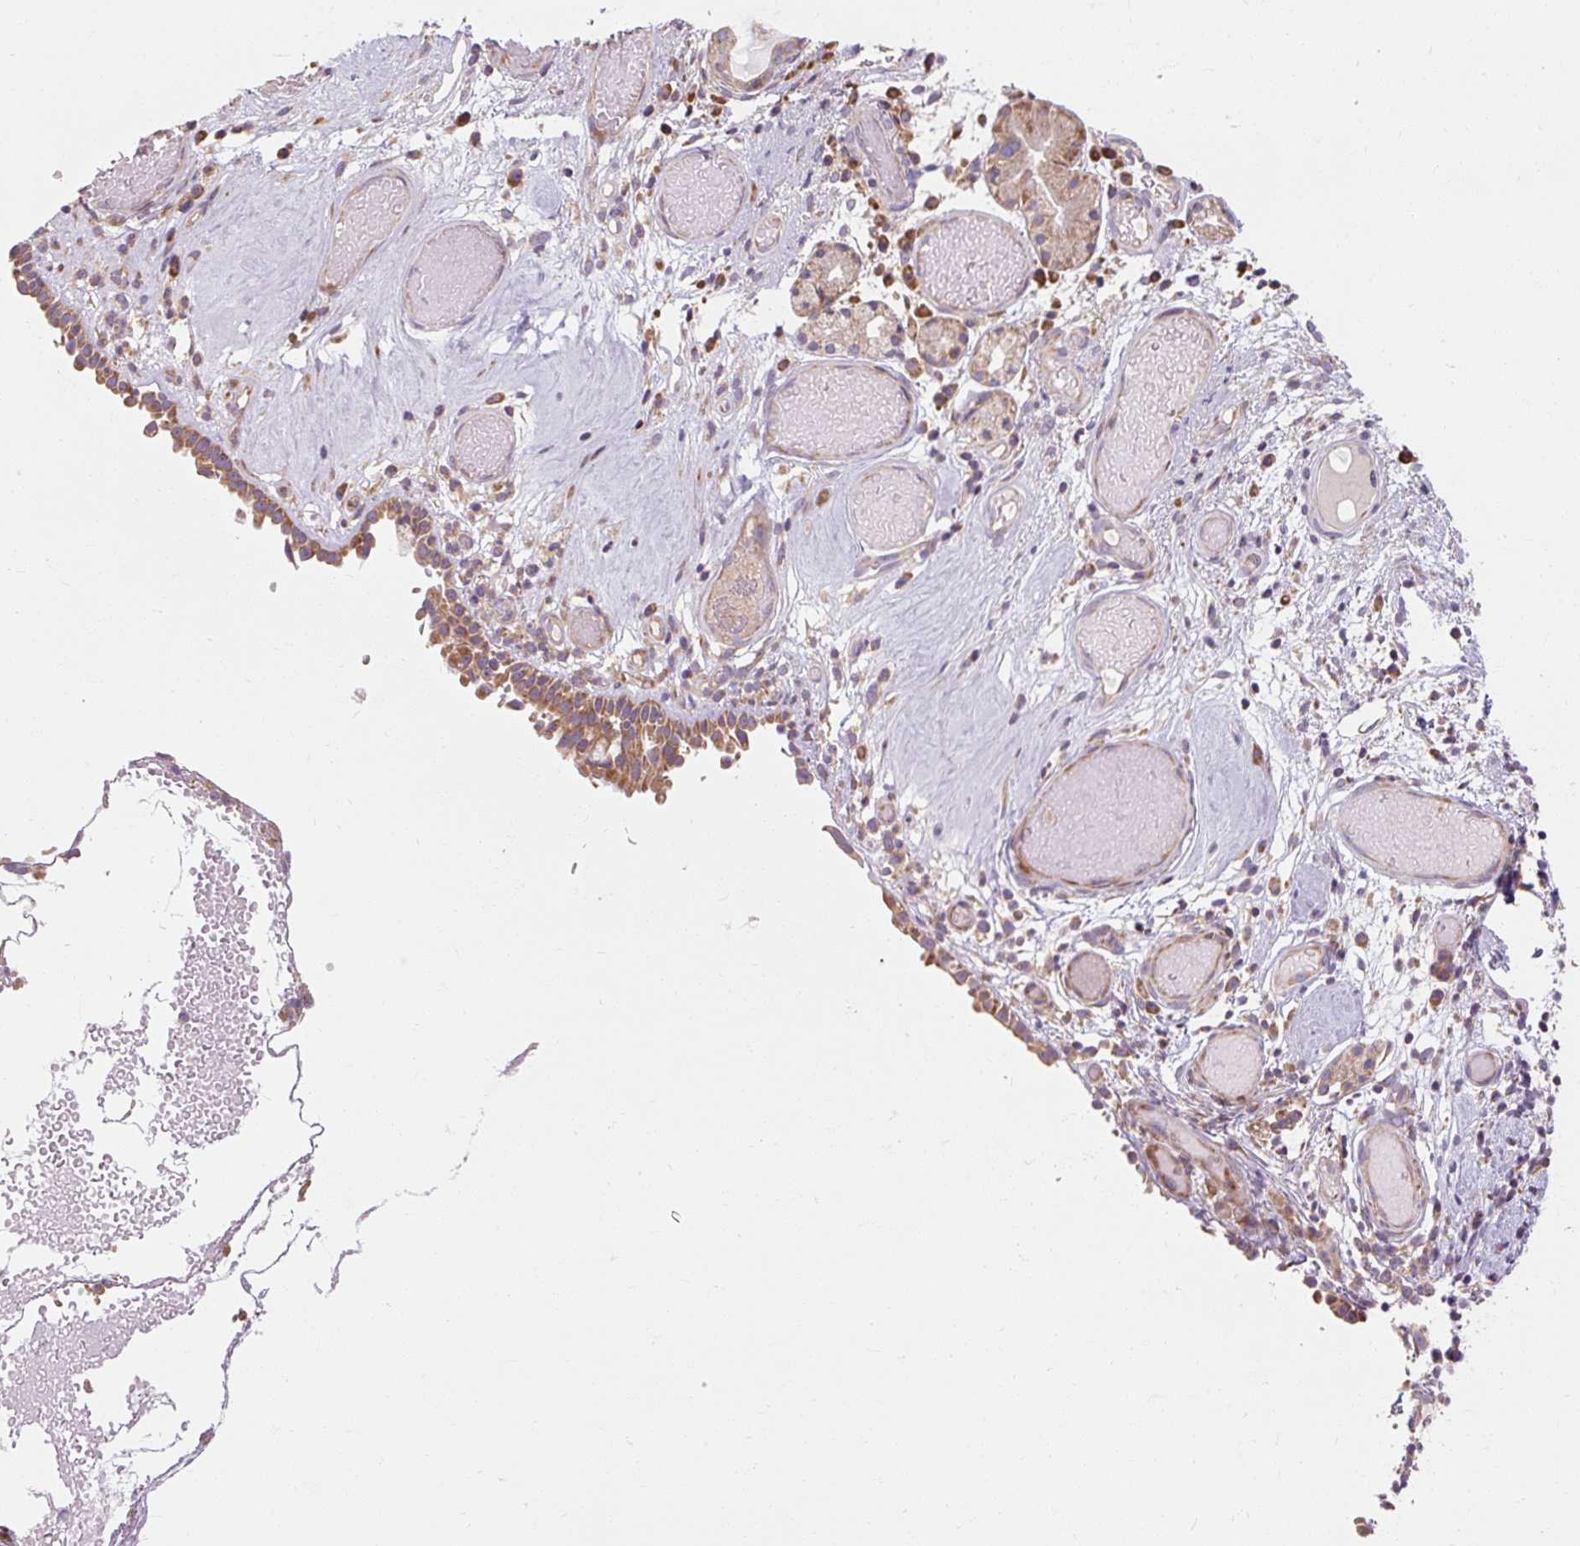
{"staining": {"intensity": "moderate", "quantity": ">75%", "location": "cytoplasmic/membranous"}, "tissue": "nasopharynx", "cell_type": "Respiratory epithelial cells", "image_type": "normal", "snomed": [{"axis": "morphology", "description": "Normal tissue, NOS"}, {"axis": "morphology", "description": "Inflammation, NOS"}, {"axis": "topography", "description": "Nasopharynx"}], "caption": "Moderate cytoplasmic/membranous expression is seen in approximately >75% of respiratory epithelial cells in normal nasopharynx. (Stains: DAB (3,3'-diaminobenzidine) in brown, nuclei in blue, Microscopy: brightfield microscopy at high magnification).", "gene": "PRSS48", "patient": {"sex": "male", "age": 54}}